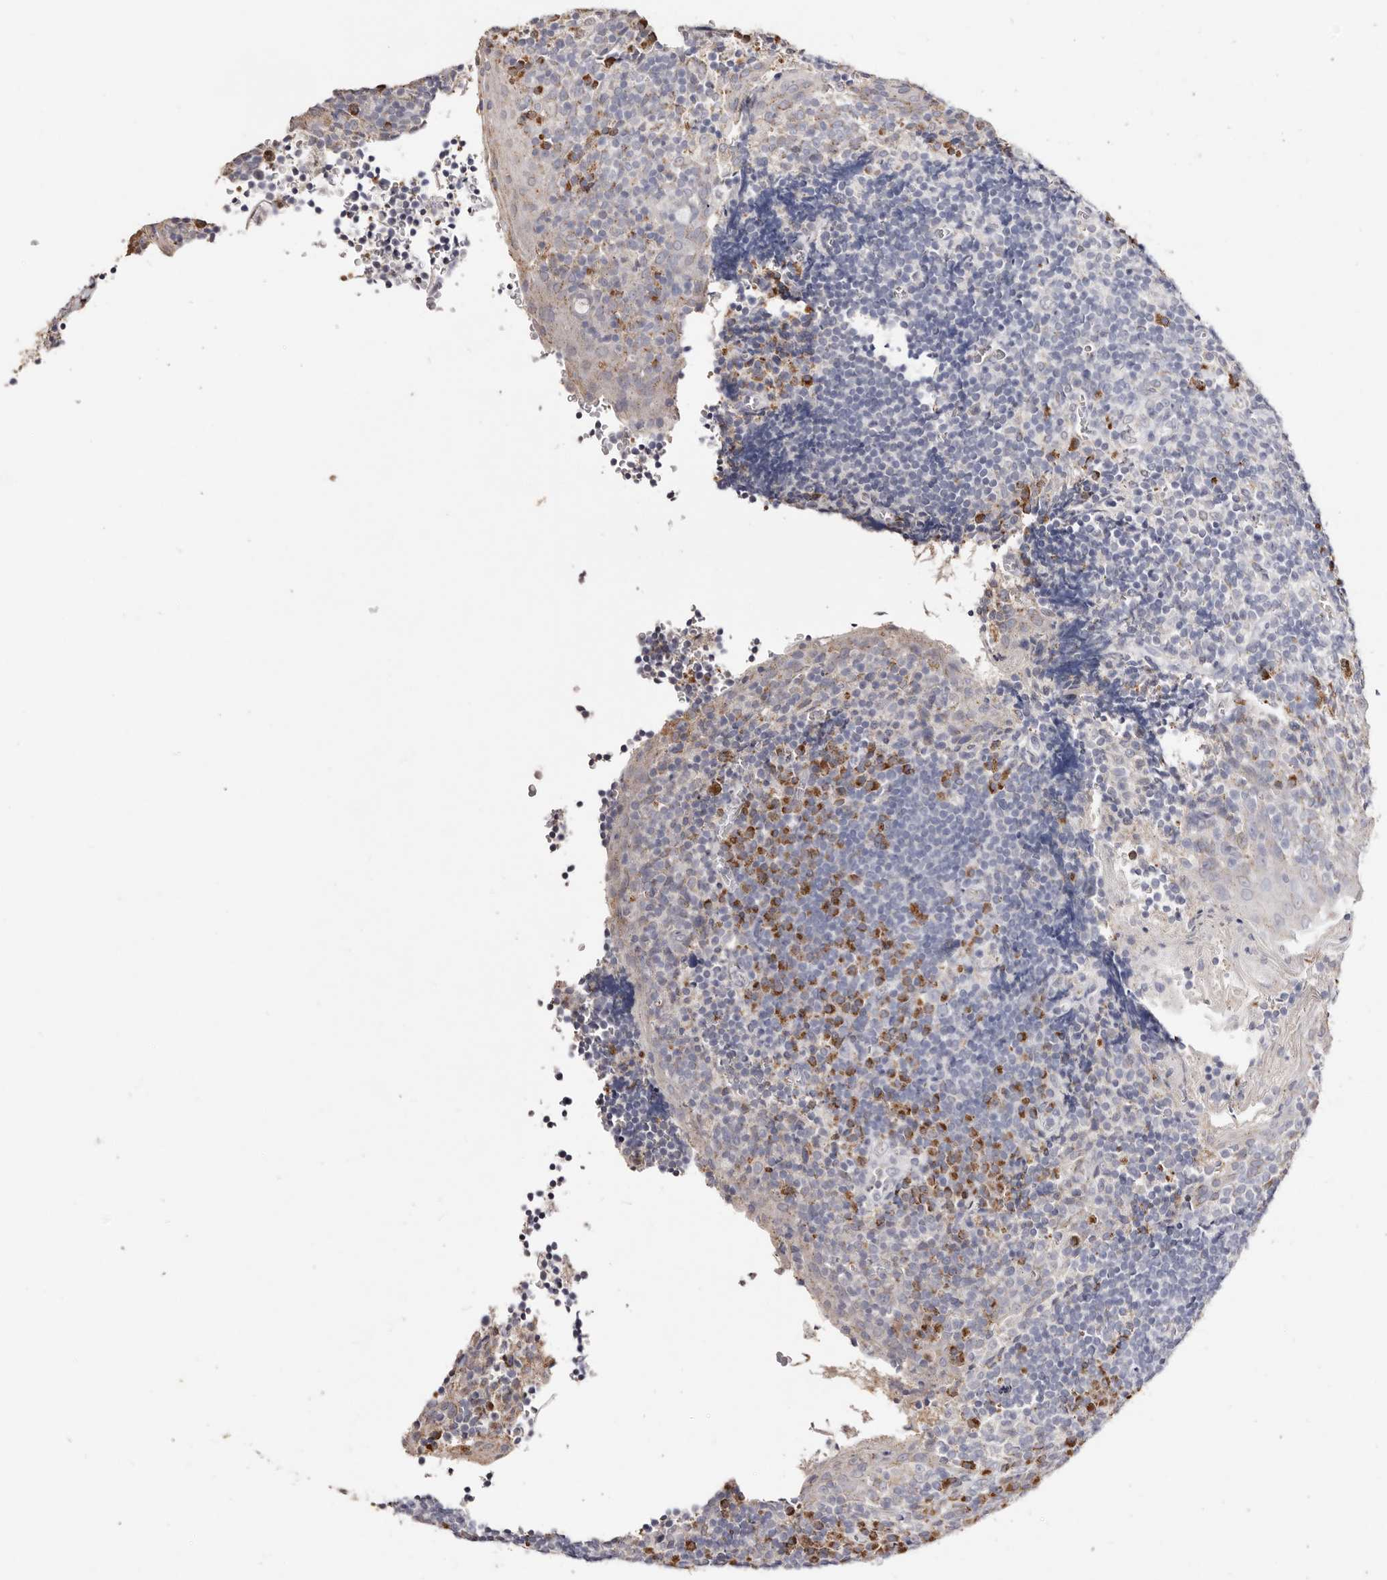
{"staining": {"intensity": "moderate", "quantity": "<25%", "location": "cytoplasmic/membranous"}, "tissue": "tonsil", "cell_type": "Germinal center cells", "image_type": "normal", "snomed": [{"axis": "morphology", "description": "Normal tissue, NOS"}, {"axis": "topography", "description": "Tonsil"}], "caption": "Immunohistochemistry (IHC) photomicrograph of unremarkable human tonsil stained for a protein (brown), which demonstrates low levels of moderate cytoplasmic/membranous expression in approximately <25% of germinal center cells.", "gene": "LGALS7B", "patient": {"sex": "male", "age": 27}}